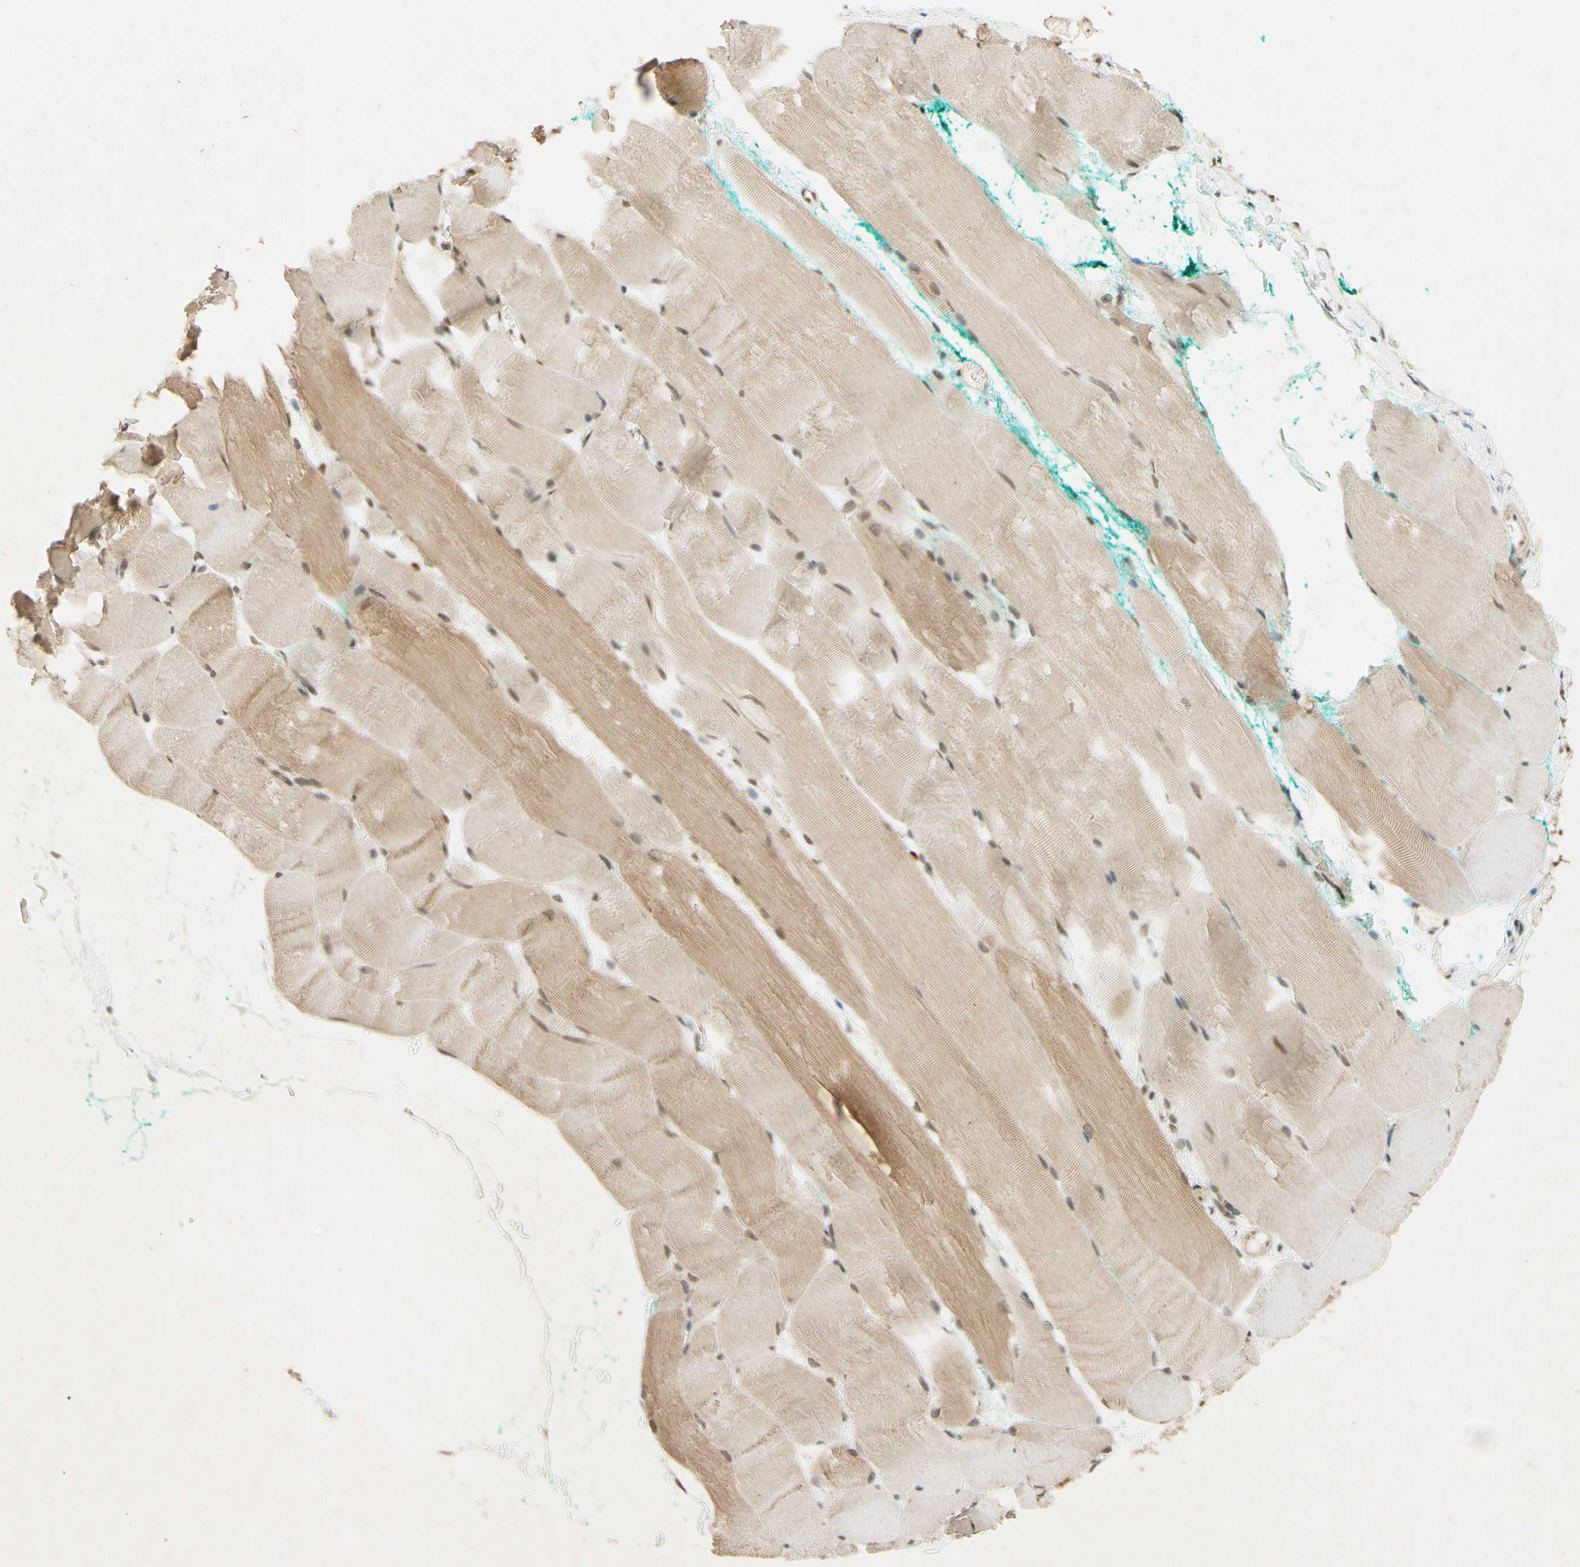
{"staining": {"intensity": "moderate", "quantity": ">75%", "location": "cytoplasmic/membranous,nuclear"}, "tissue": "skeletal muscle", "cell_type": "Myocytes", "image_type": "normal", "snomed": [{"axis": "morphology", "description": "Normal tissue, NOS"}, {"axis": "morphology", "description": "Squamous cell carcinoma, NOS"}, {"axis": "topography", "description": "Skeletal muscle"}], "caption": "Protein analysis of unremarkable skeletal muscle reveals moderate cytoplasmic/membranous,nuclear expression in approximately >75% of myocytes.", "gene": "SMARCB1", "patient": {"sex": "male", "age": 51}}